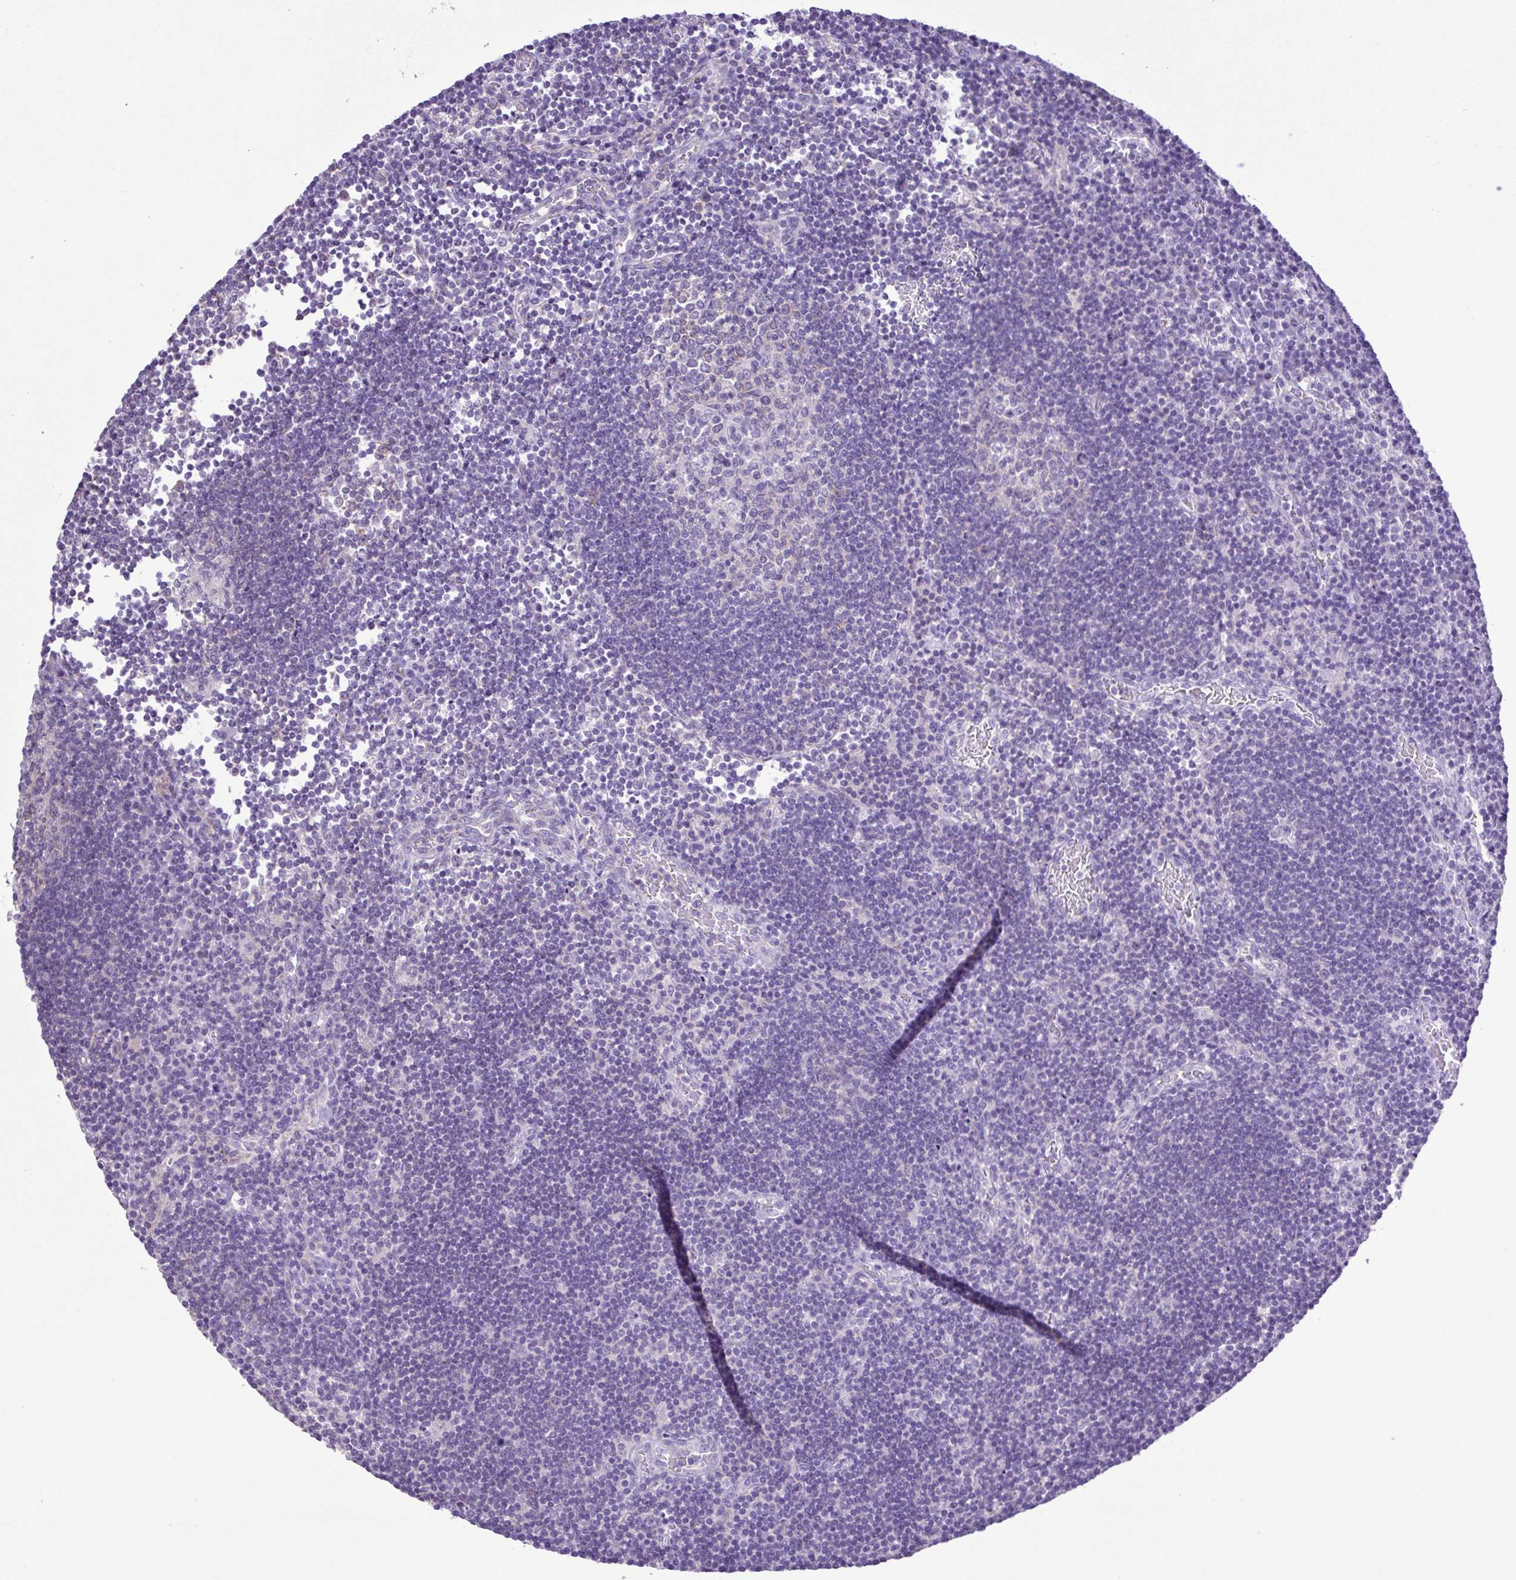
{"staining": {"intensity": "negative", "quantity": "none", "location": "none"}, "tissue": "lymph node", "cell_type": "Germinal center cells", "image_type": "normal", "snomed": [{"axis": "morphology", "description": "Normal tissue, NOS"}, {"axis": "topography", "description": "Lymph node"}], "caption": "Immunohistochemical staining of normal lymph node reveals no significant staining in germinal center cells. Nuclei are stained in blue.", "gene": "CYP17A1", "patient": {"sex": "male", "age": 67}}